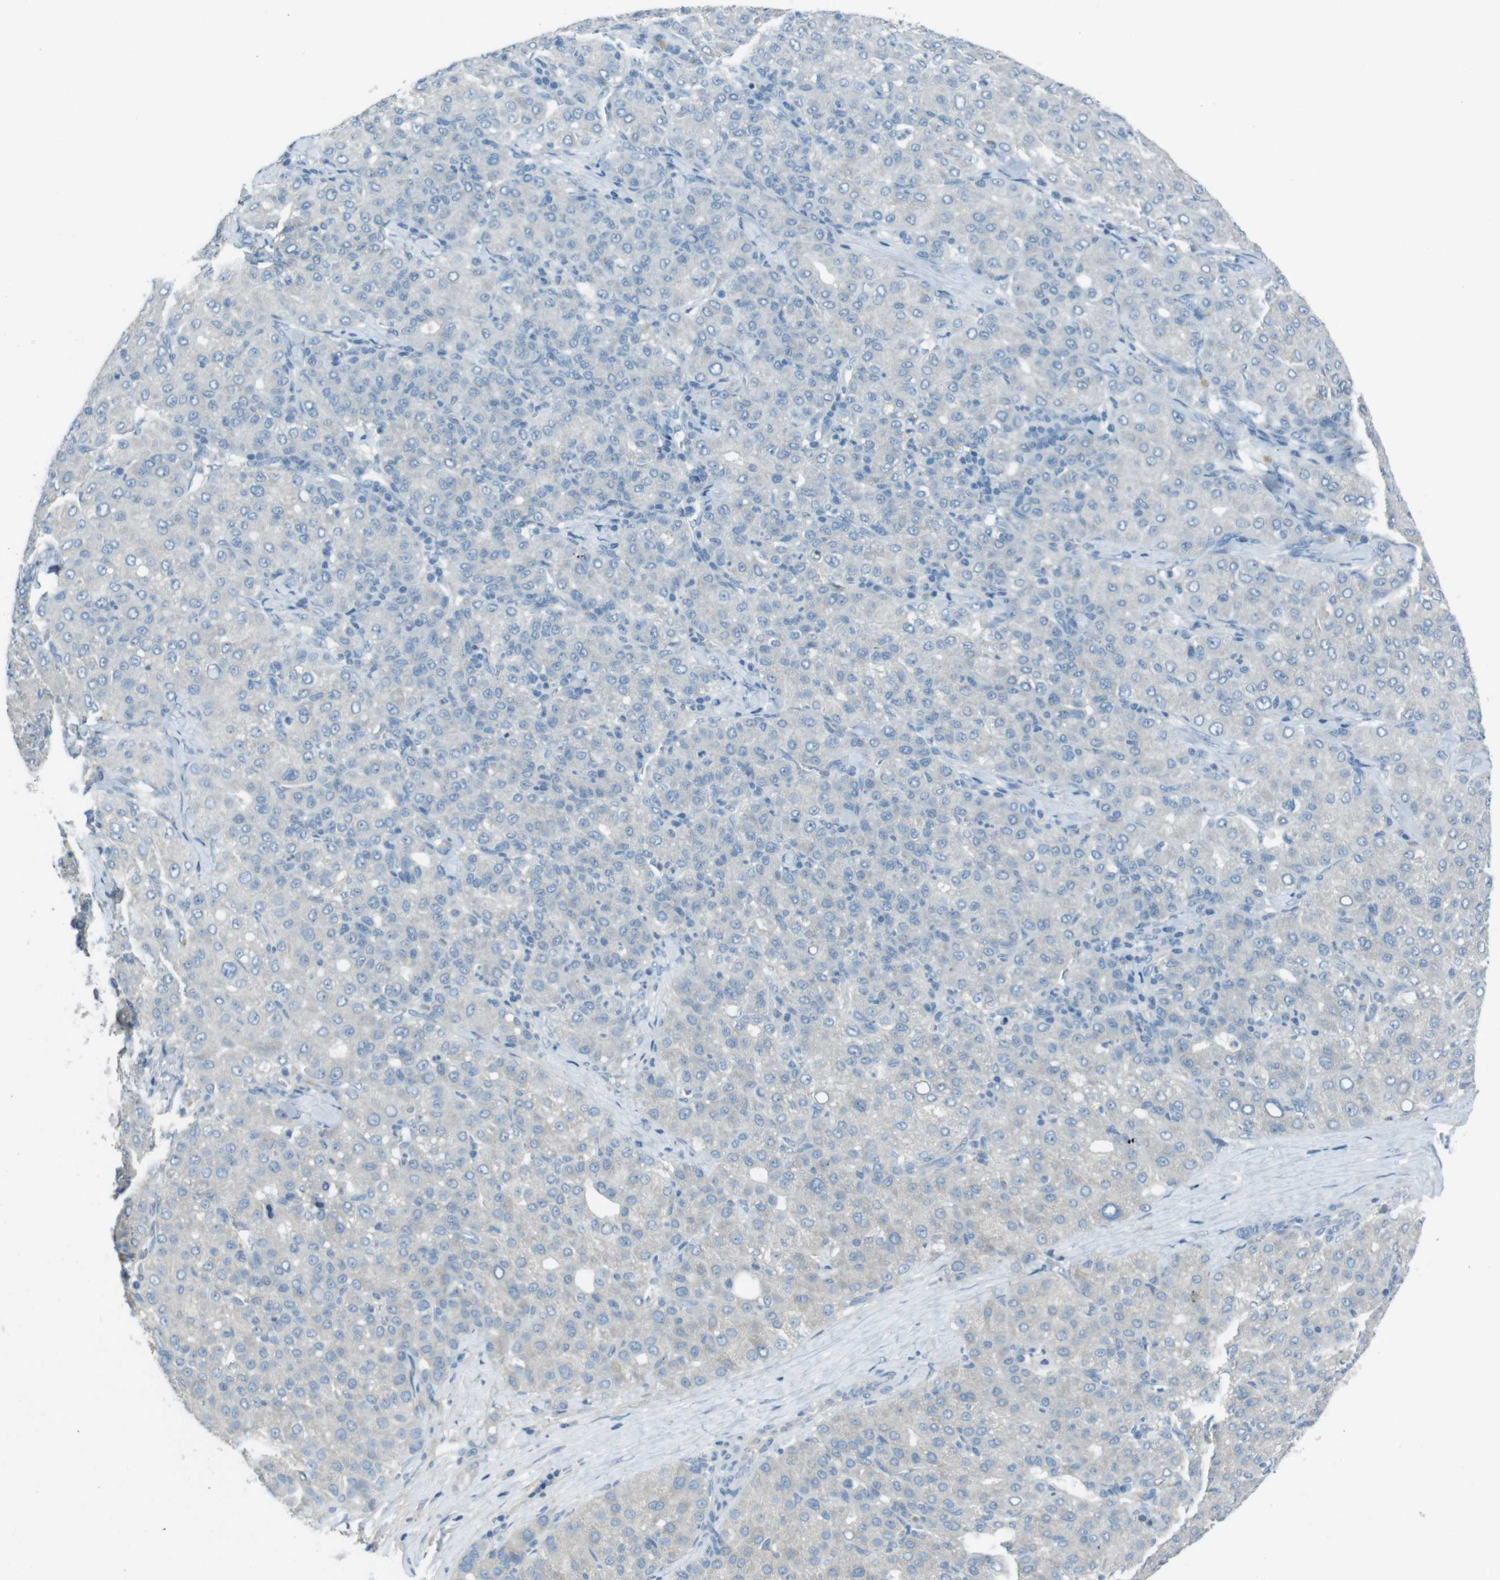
{"staining": {"intensity": "negative", "quantity": "none", "location": "none"}, "tissue": "liver cancer", "cell_type": "Tumor cells", "image_type": "cancer", "snomed": [{"axis": "morphology", "description": "Carcinoma, Hepatocellular, NOS"}, {"axis": "topography", "description": "Liver"}], "caption": "Protein analysis of liver cancer (hepatocellular carcinoma) shows no significant positivity in tumor cells.", "gene": "ENTPD7", "patient": {"sex": "male", "age": 65}}